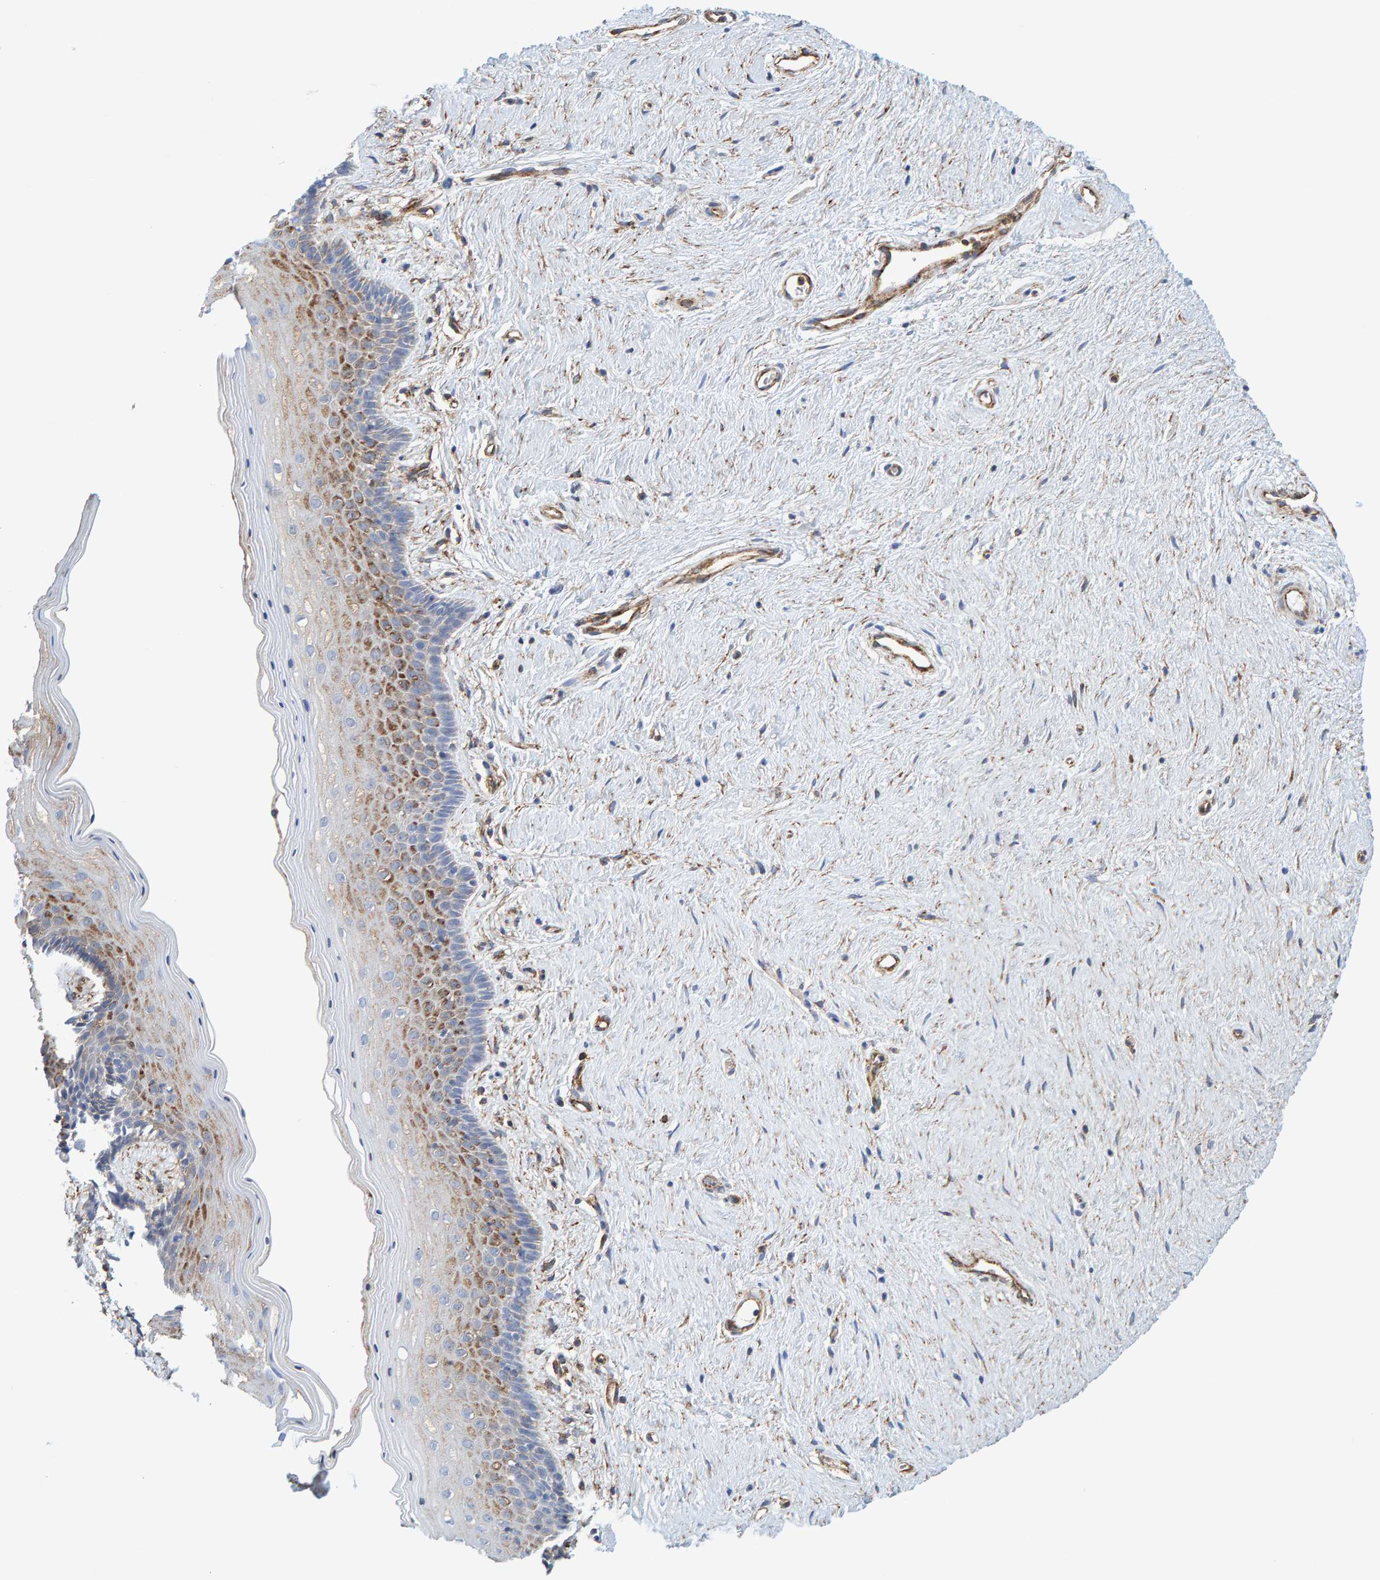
{"staining": {"intensity": "moderate", "quantity": "<25%", "location": "cytoplasmic/membranous"}, "tissue": "vagina", "cell_type": "Squamous epithelial cells", "image_type": "normal", "snomed": [{"axis": "morphology", "description": "Normal tissue, NOS"}, {"axis": "topography", "description": "Vagina"}], "caption": "Vagina stained for a protein (brown) demonstrates moderate cytoplasmic/membranous positive expression in about <25% of squamous epithelial cells.", "gene": "MVP", "patient": {"sex": "female", "age": 44}}